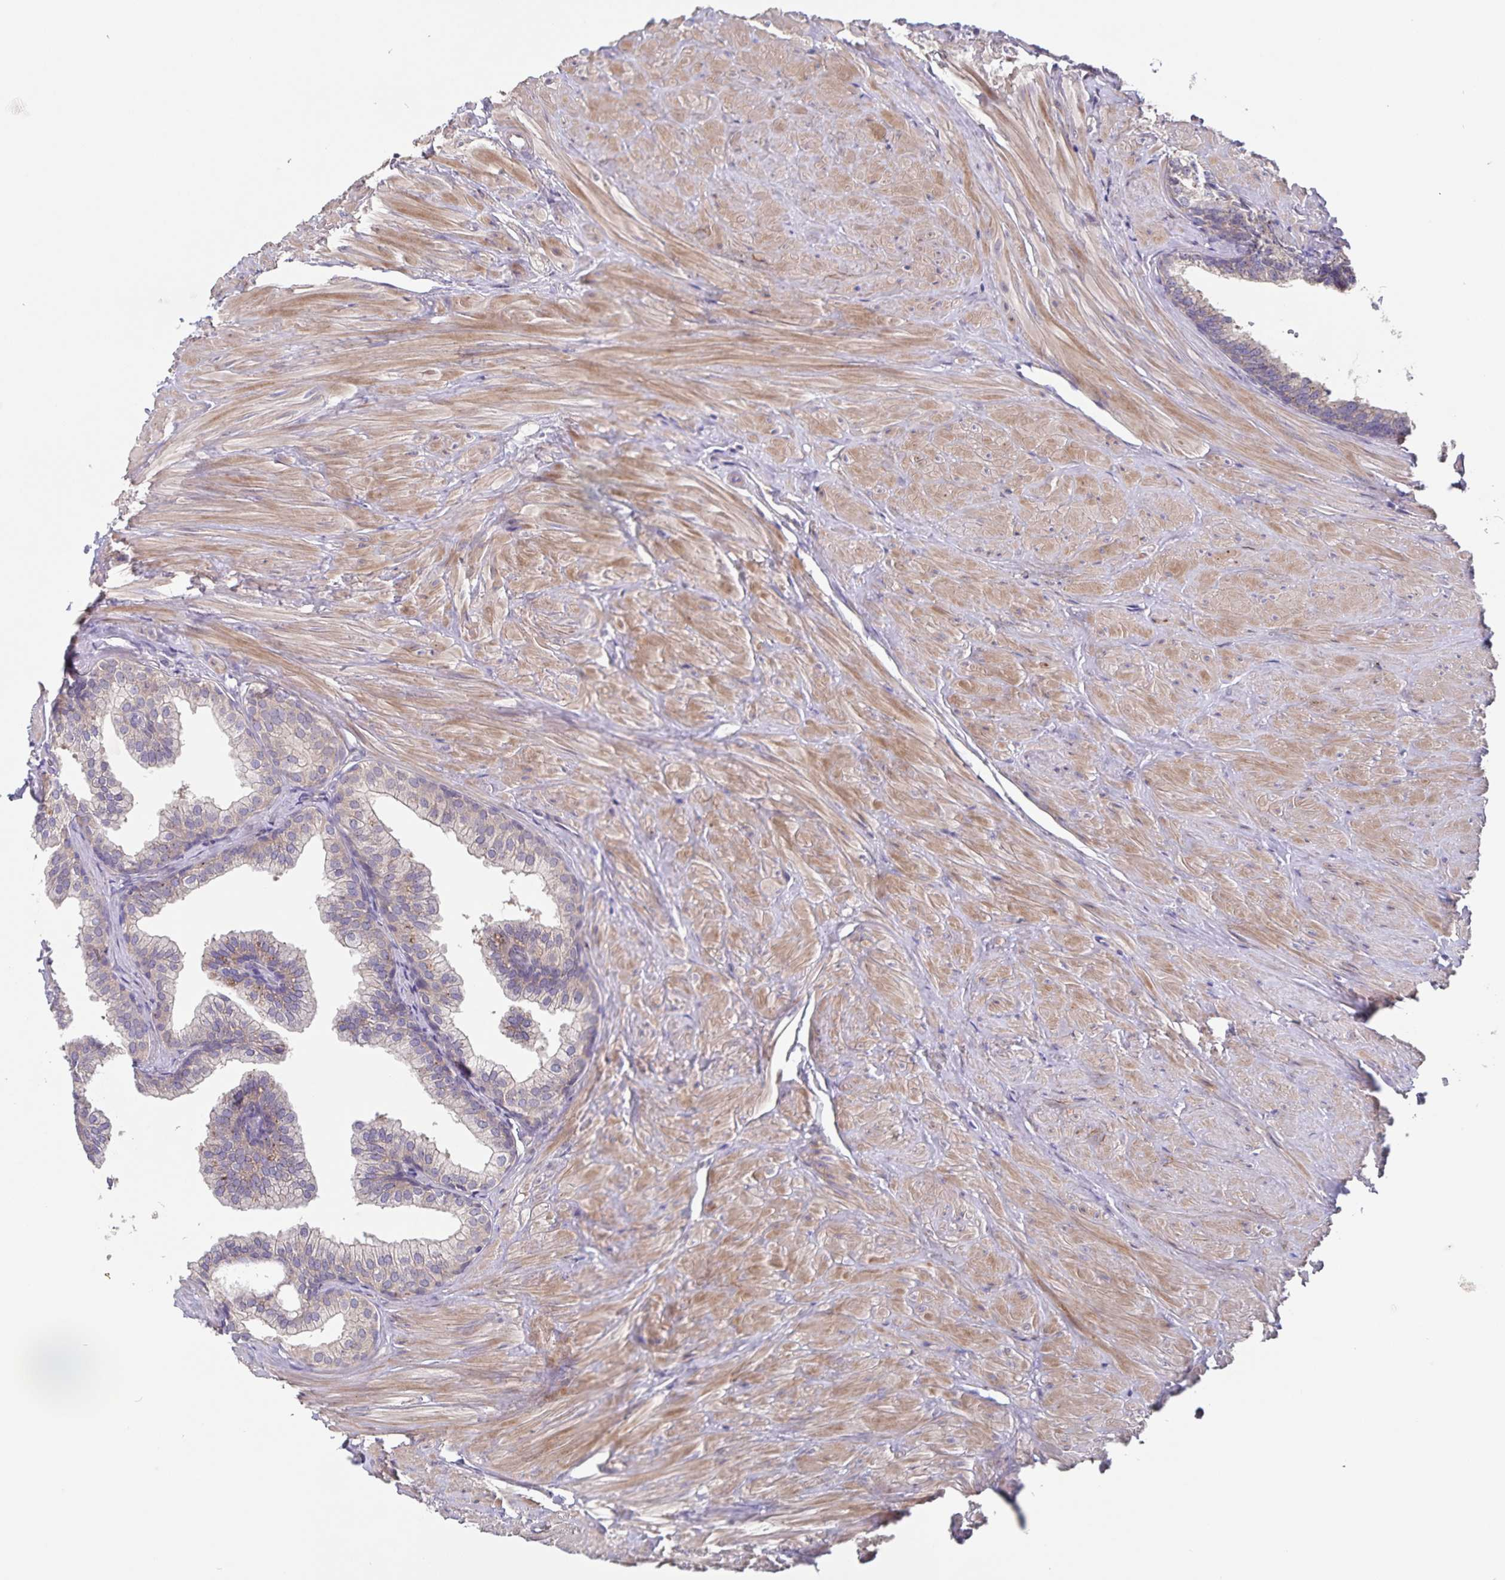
{"staining": {"intensity": "weak", "quantity": "<25%", "location": "cytoplasmic/membranous"}, "tissue": "prostate", "cell_type": "Glandular cells", "image_type": "normal", "snomed": [{"axis": "morphology", "description": "Normal tissue, NOS"}, {"axis": "topography", "description": "Prostate"}, {"axis": "topography", "description": "Peripheral nerve tissue"}], "caption": "Prostate stained for a protein using IHC shows no expression glandular cells.", "gene": "FBXL16", "patient": {"sex": "male", "age": 55}}